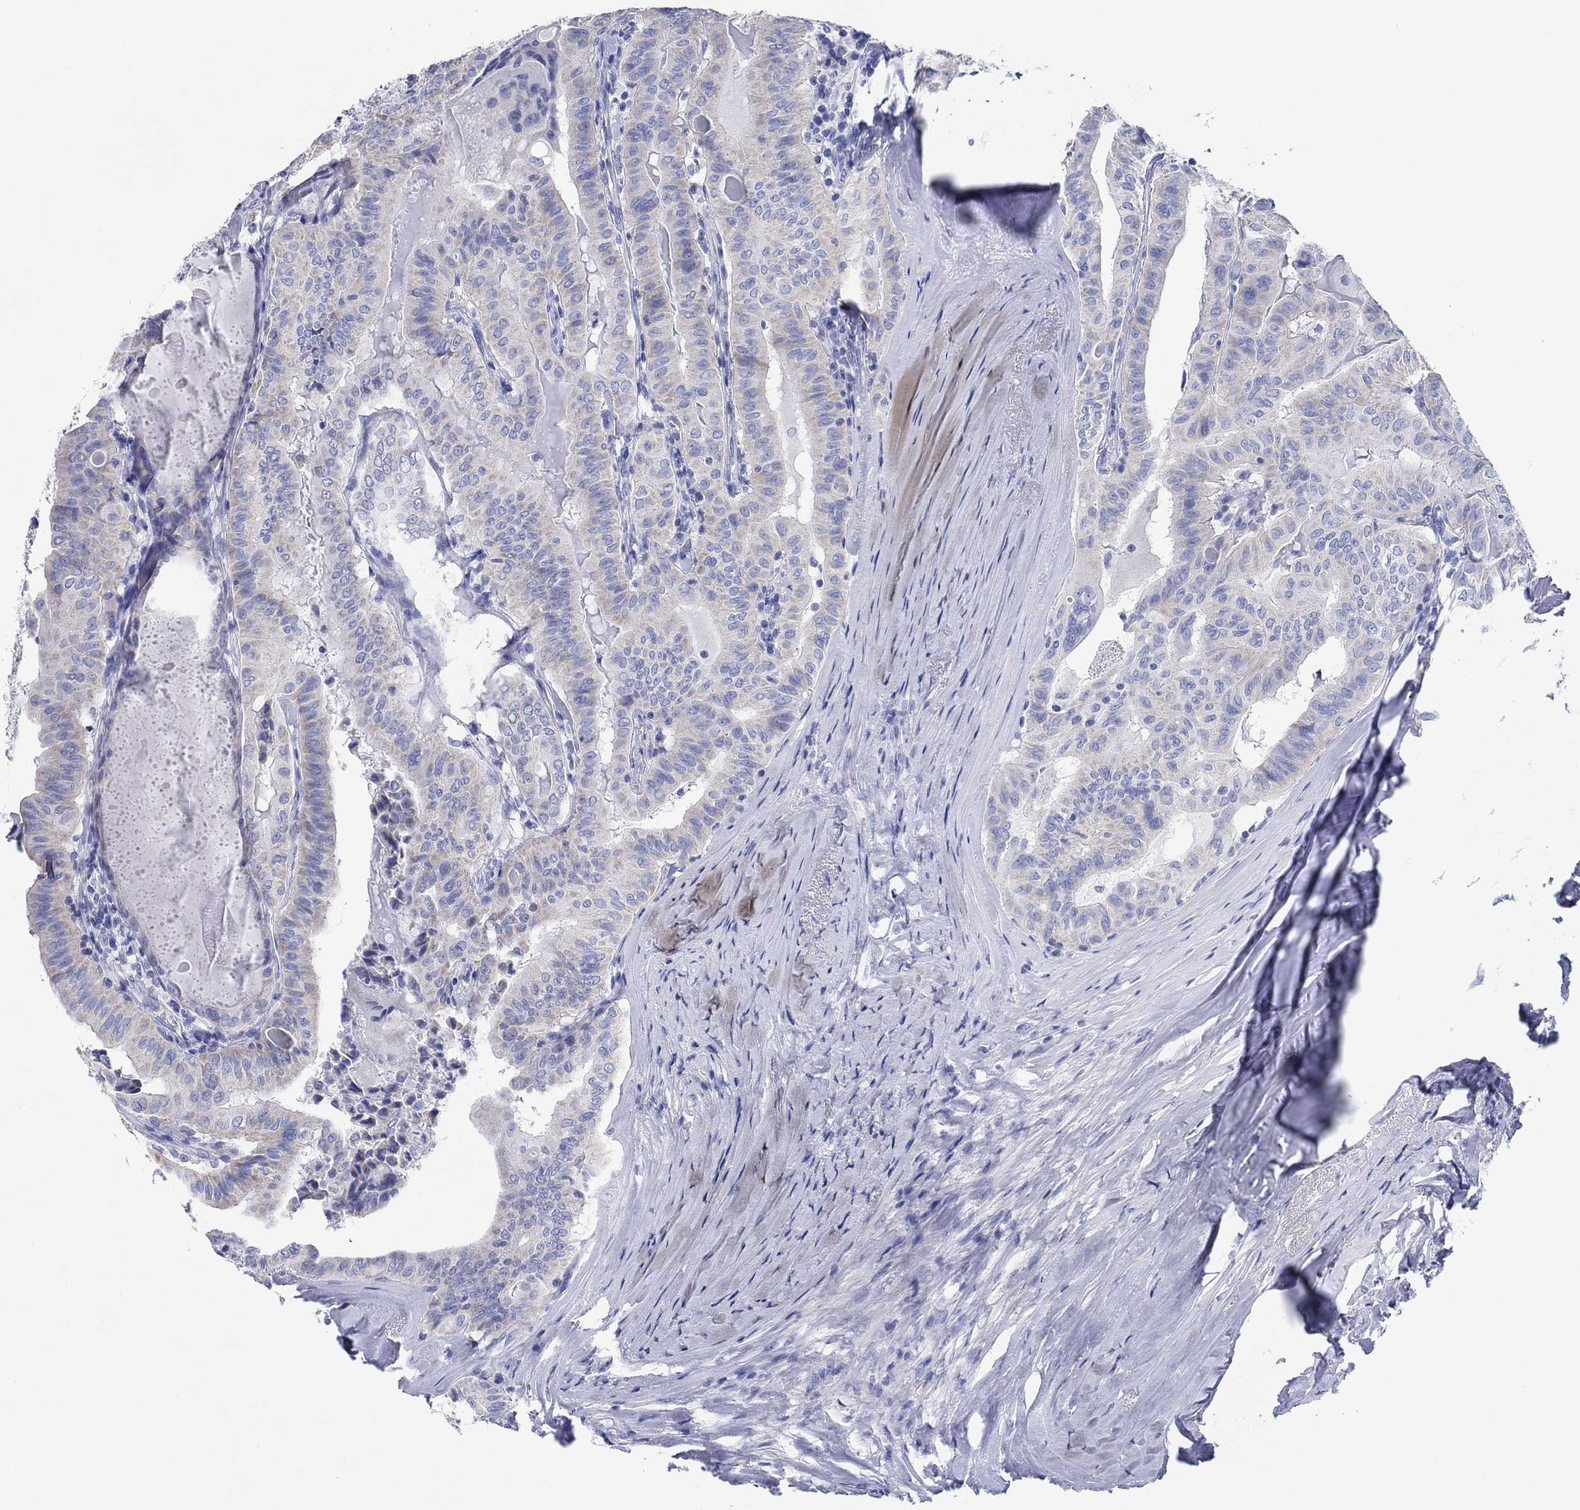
{"staining": {"intensity": "negative", "quantity": "none", "location": "none"}, "tissue": "thyroid cancer", "cell_type": "Tumor cells", "image_type": "cancer", "snomed": [{"axis": "morphology", "description": "Papillary adenocarcinoma, NOS"}, {"axis": "topography", "description": "Thyroid gland"}], "caption": "Immunohistochemistry (IHC) photomicrograph of neoplastic tissue: human thyroid cancer (papillary adenocarcinoma) stained with DAB (3,3'-diaminobenzidine) demonstrates no significant protein positivity in tumor cells.", "gene": "HCRT", "patient": {"sex": "female", "age": 68}}